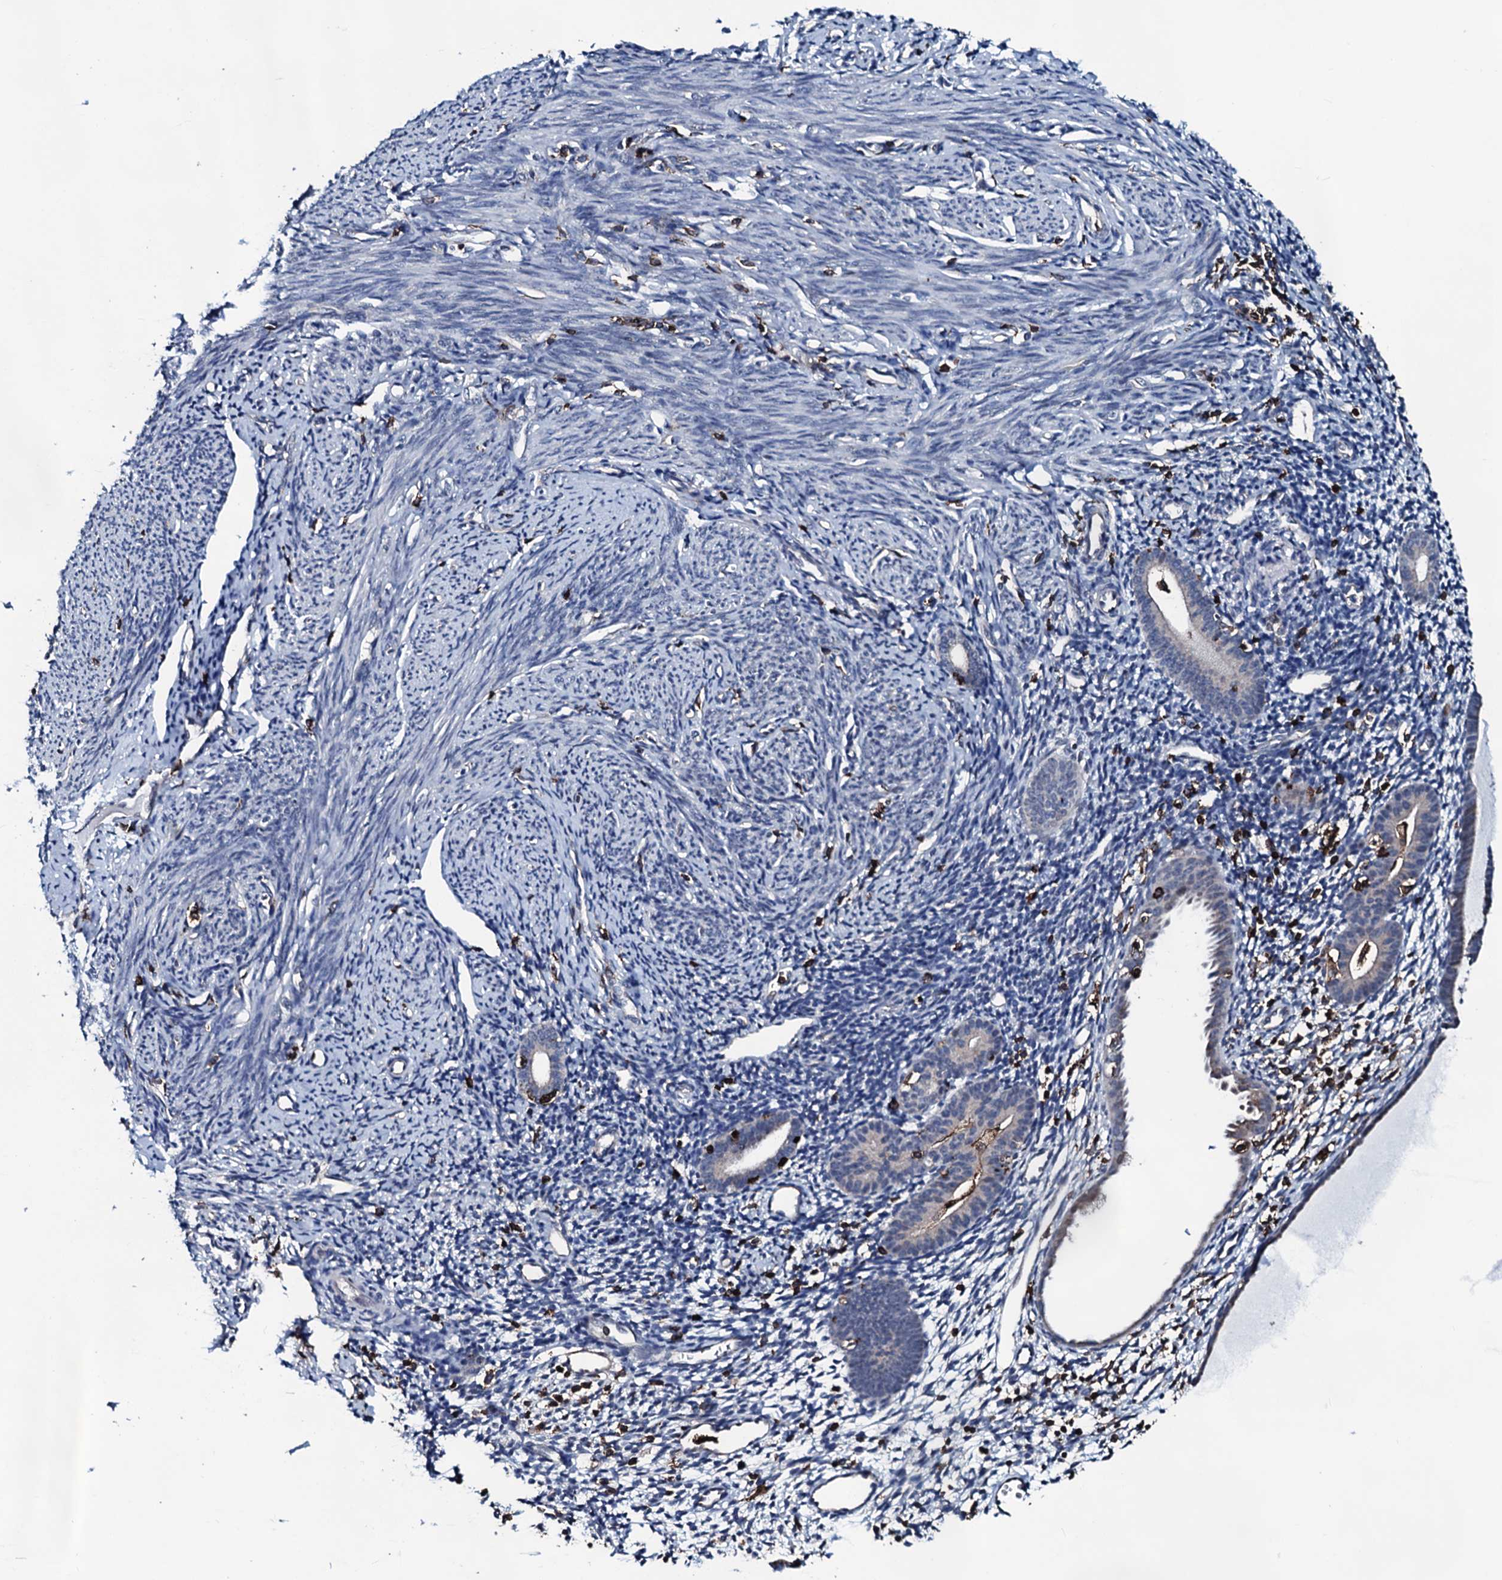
{"staining": {"intensity": "negative", "quantity": "none", "location": "none"}, "tissue": "endometrium", "cell_type": "Cells in endometrial stroma", "image_type": "normal", "snomed": [{"axis": "morphology", "description": "Normal tissue, NOS"}, {"axis": "topography", "description": "Endometrium"}], "caption": "This is an immunohistochemistry (IHC) photomicrograph of unremarkable endometrium. There is no staining in cells in endometrial stroma.", "gene": "OGFOD2", "patient": {"sex": "female", "age": 56}}